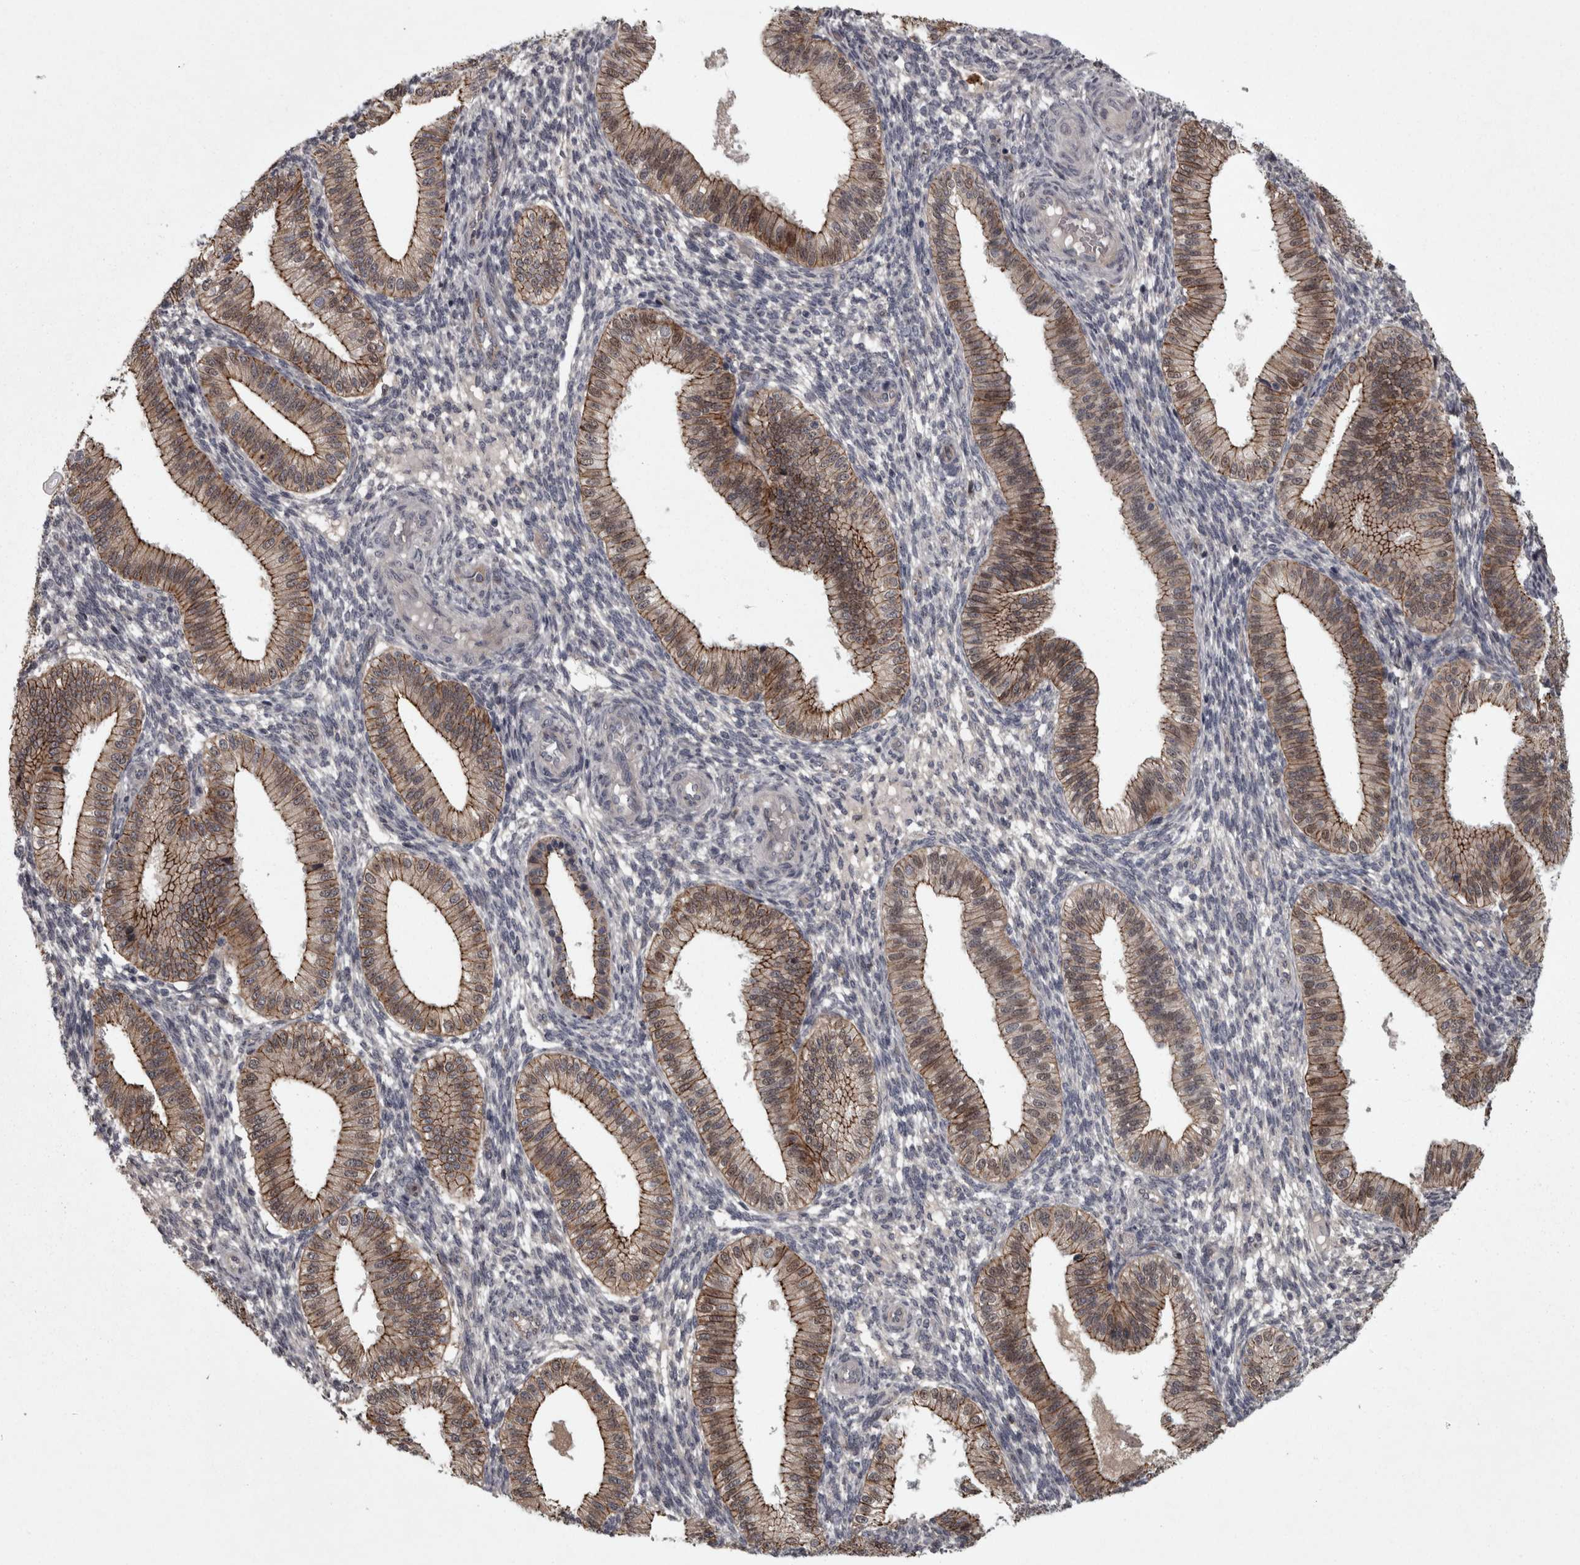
{"staining": {"intensity": "negative", "quantity": "none", "location": "none"}, "tissue": "endometrium", "cell_type": "Cells in endometrial stroma", "image_type": "normal", "snomed": [{"axis": "morphology", "description": "Normal tissue, NOS"}, {"axis": "topography", "description": "Endometrium"}], "caption": "IHC micrograph of unremarkable endometrium: endometrium stained with DAB (3,3'-diaminobenzidine) exhibits no significant protein staining in cells in endometrial stroma.", "gene": "PCDH17", "patient": {"sex": "female", "age": 39}}